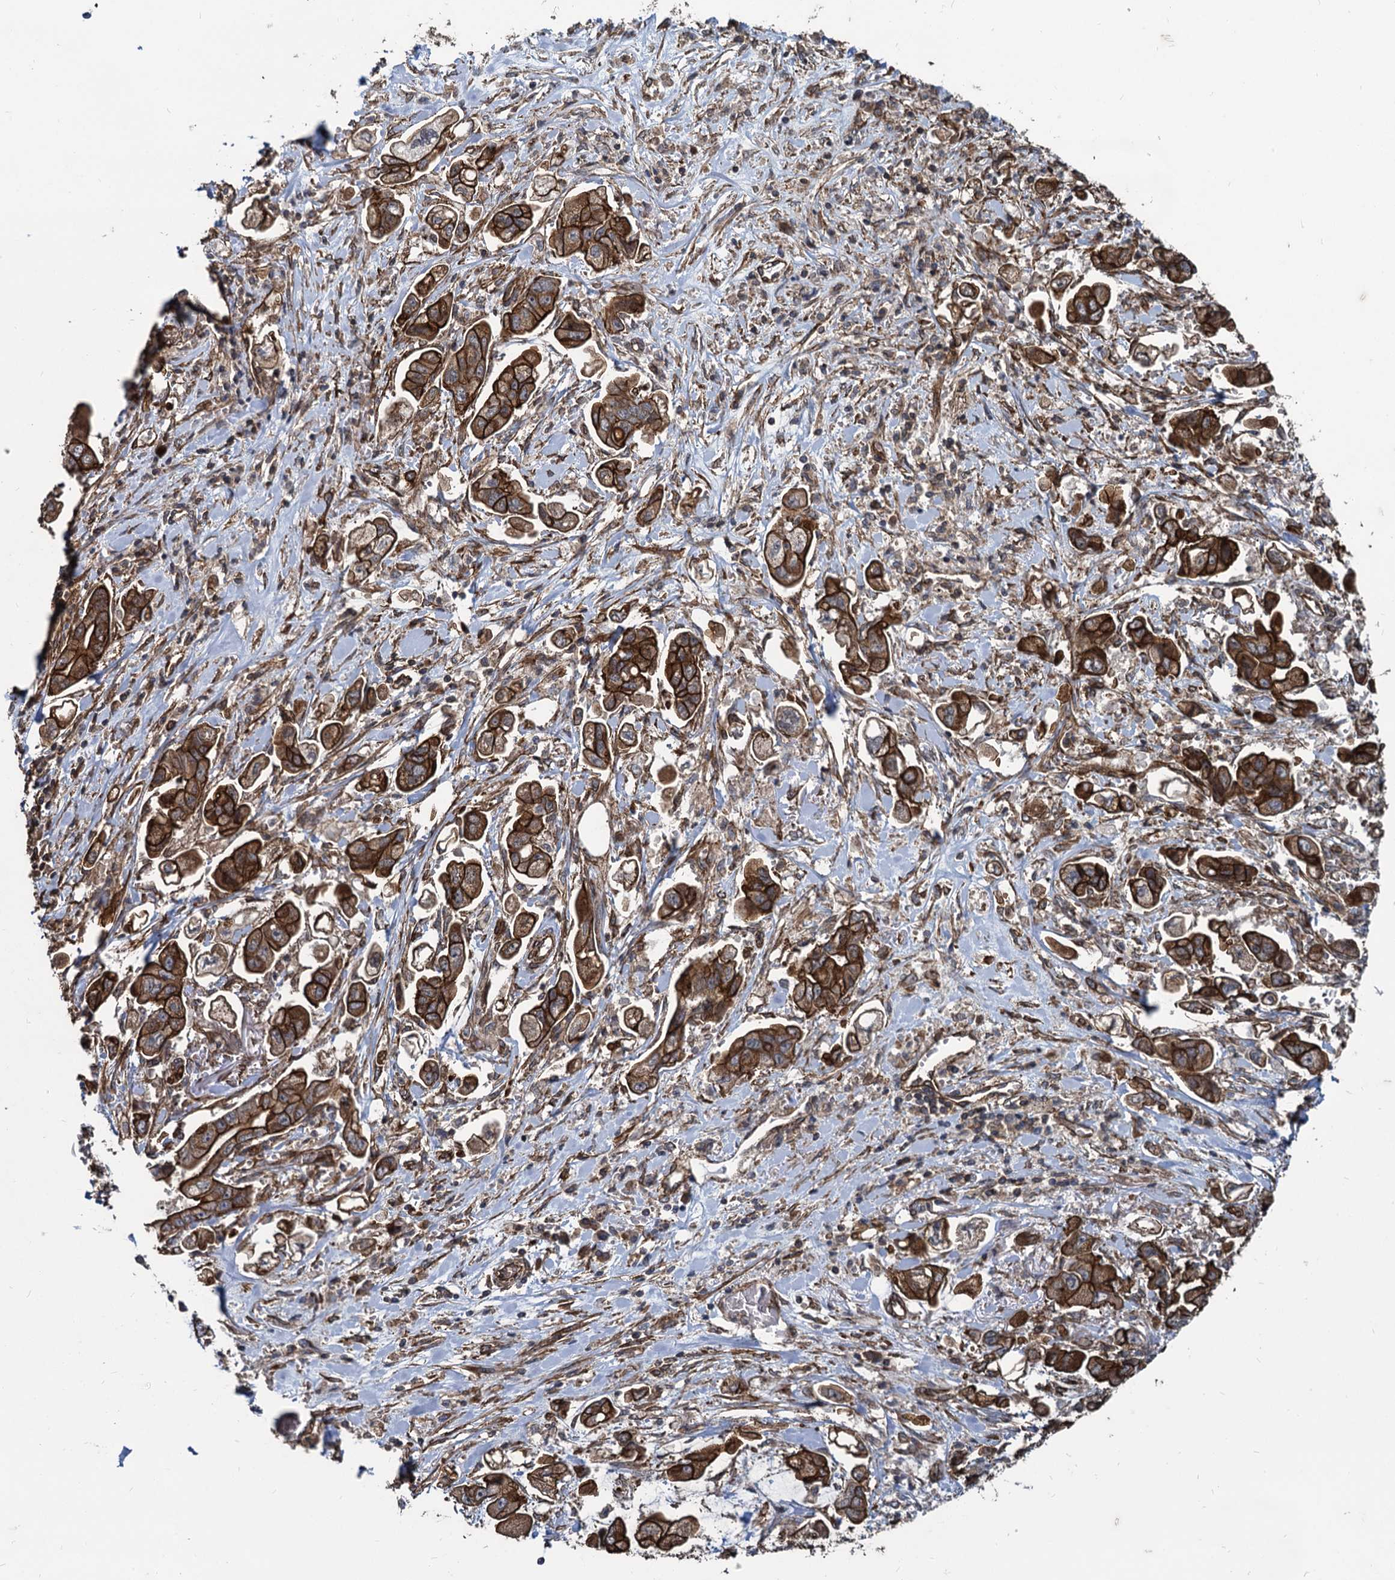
{"staining": {"intensity": "strong", "quantity": ">75%", "location": "cytoplasmic/membranous"}, "tissue": "stomach cancer", "cell_type": "Tumor cells", "image_type": "cancer", "snomed": [{"axis": "morphology", "description": "Adenocarcinoma, NOS"}, {"axis": "topography", "description": "Stomach"}], "caption": "Stomach cancer (adenocarcinoma) tissue displays strong cytoplasmic/membranous positivity in approximately >75% of tumor cells, visualized by immunohistochemistry. (brown staining indicates protein expression, while blue staining denotes nuclei).", "gene": "SVIP", "patient": {"sex": "male", "age": 62}}